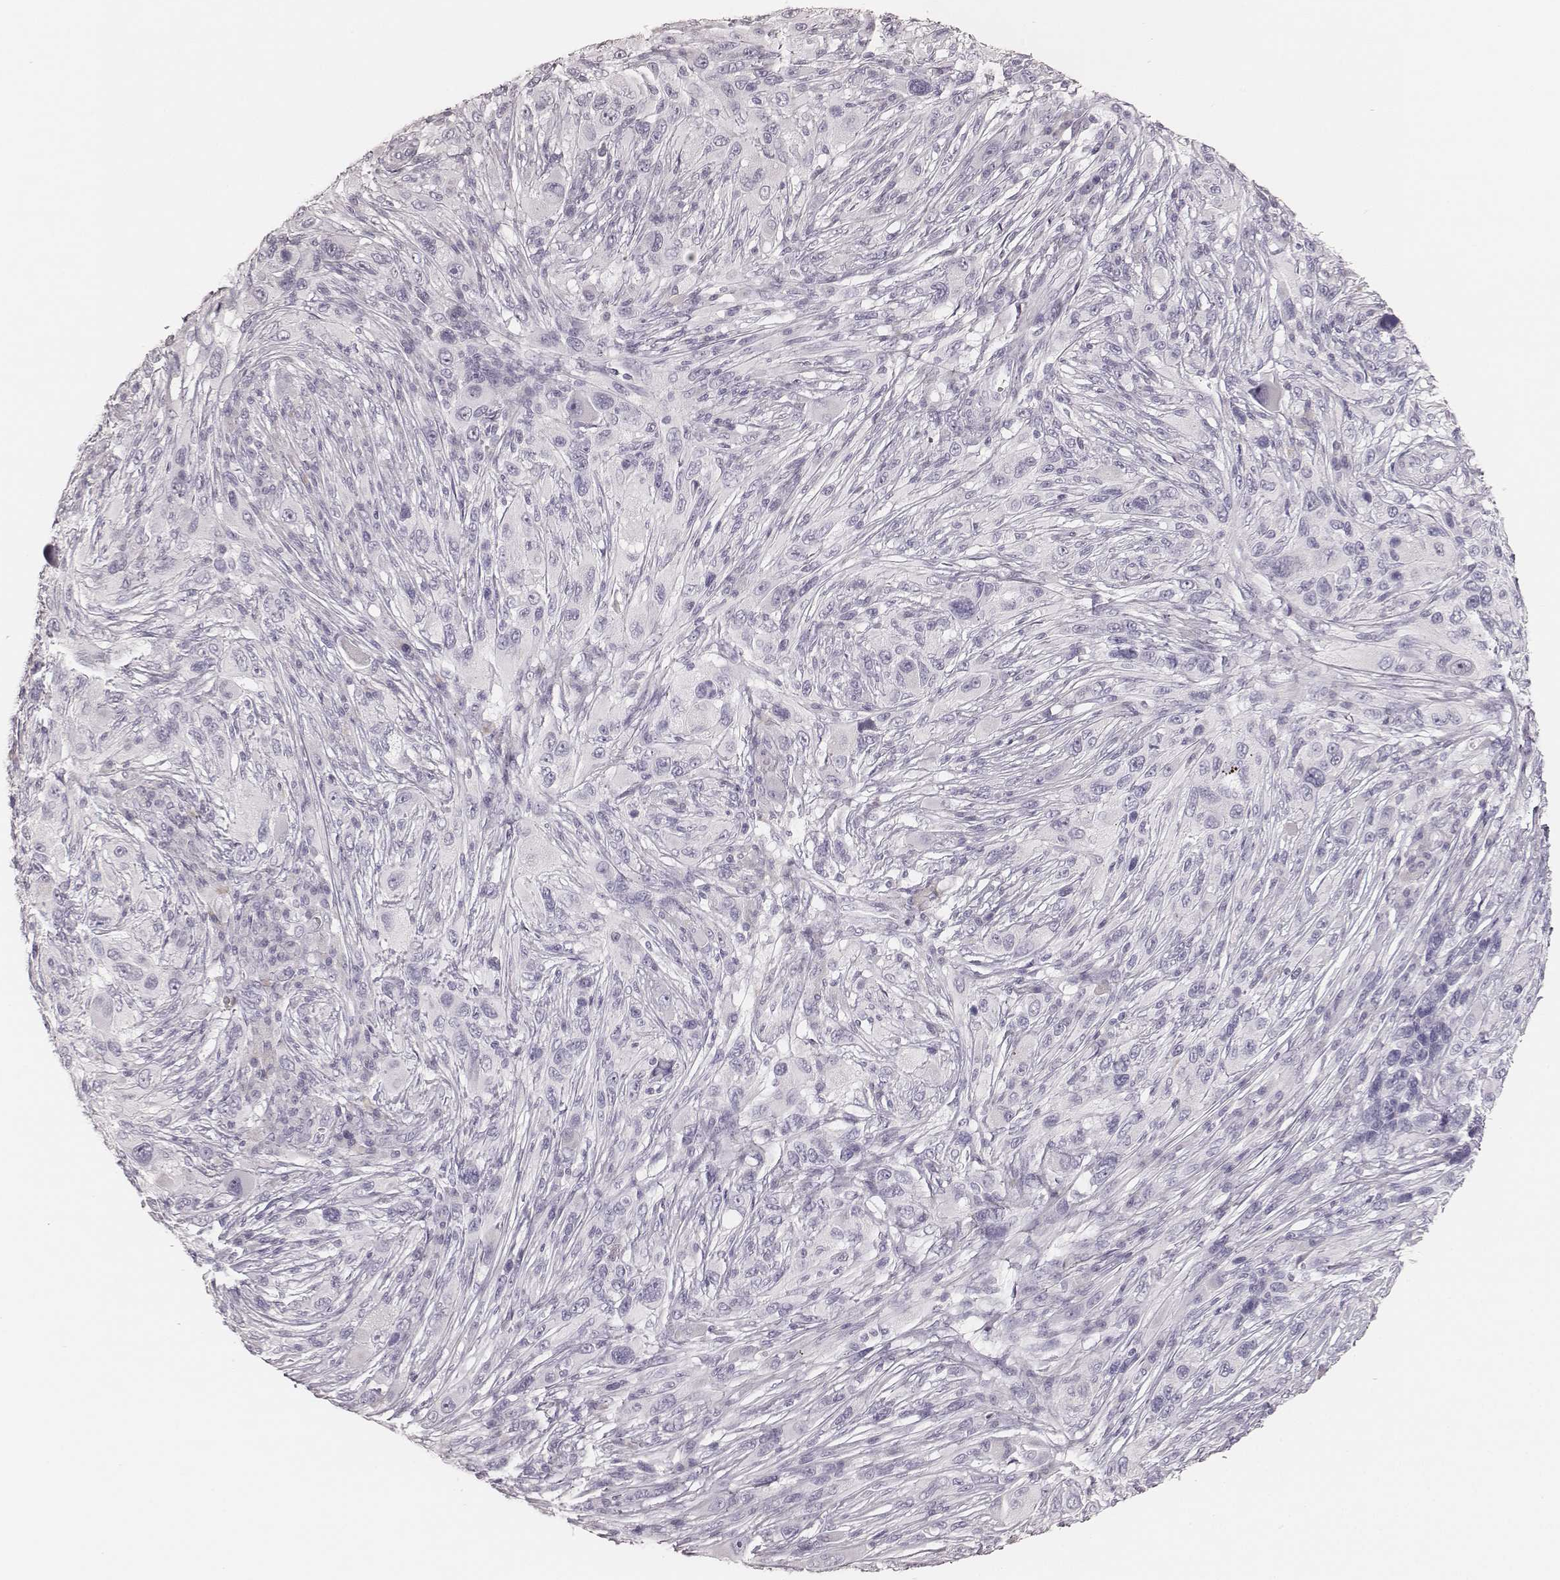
{"staining": {"intensity": "negative", "quantity": "none", "location": "none"}, "tissue": "melanoma", "cell_type": "Tumor cells", "image_type": "cancer", "snomed": [{"axis": "morphology", "description": "Malignant melanoma, NOS"}, {"axis": "topography", "description": "Skin"}], "caption": "Immunohistochemical staining of human malignant melanoma exhibits no significant expression in tumor cells. Nuclei are stained in blue.", "gene": "KRT82", "patient": {"sex": "male", "age": 53}}